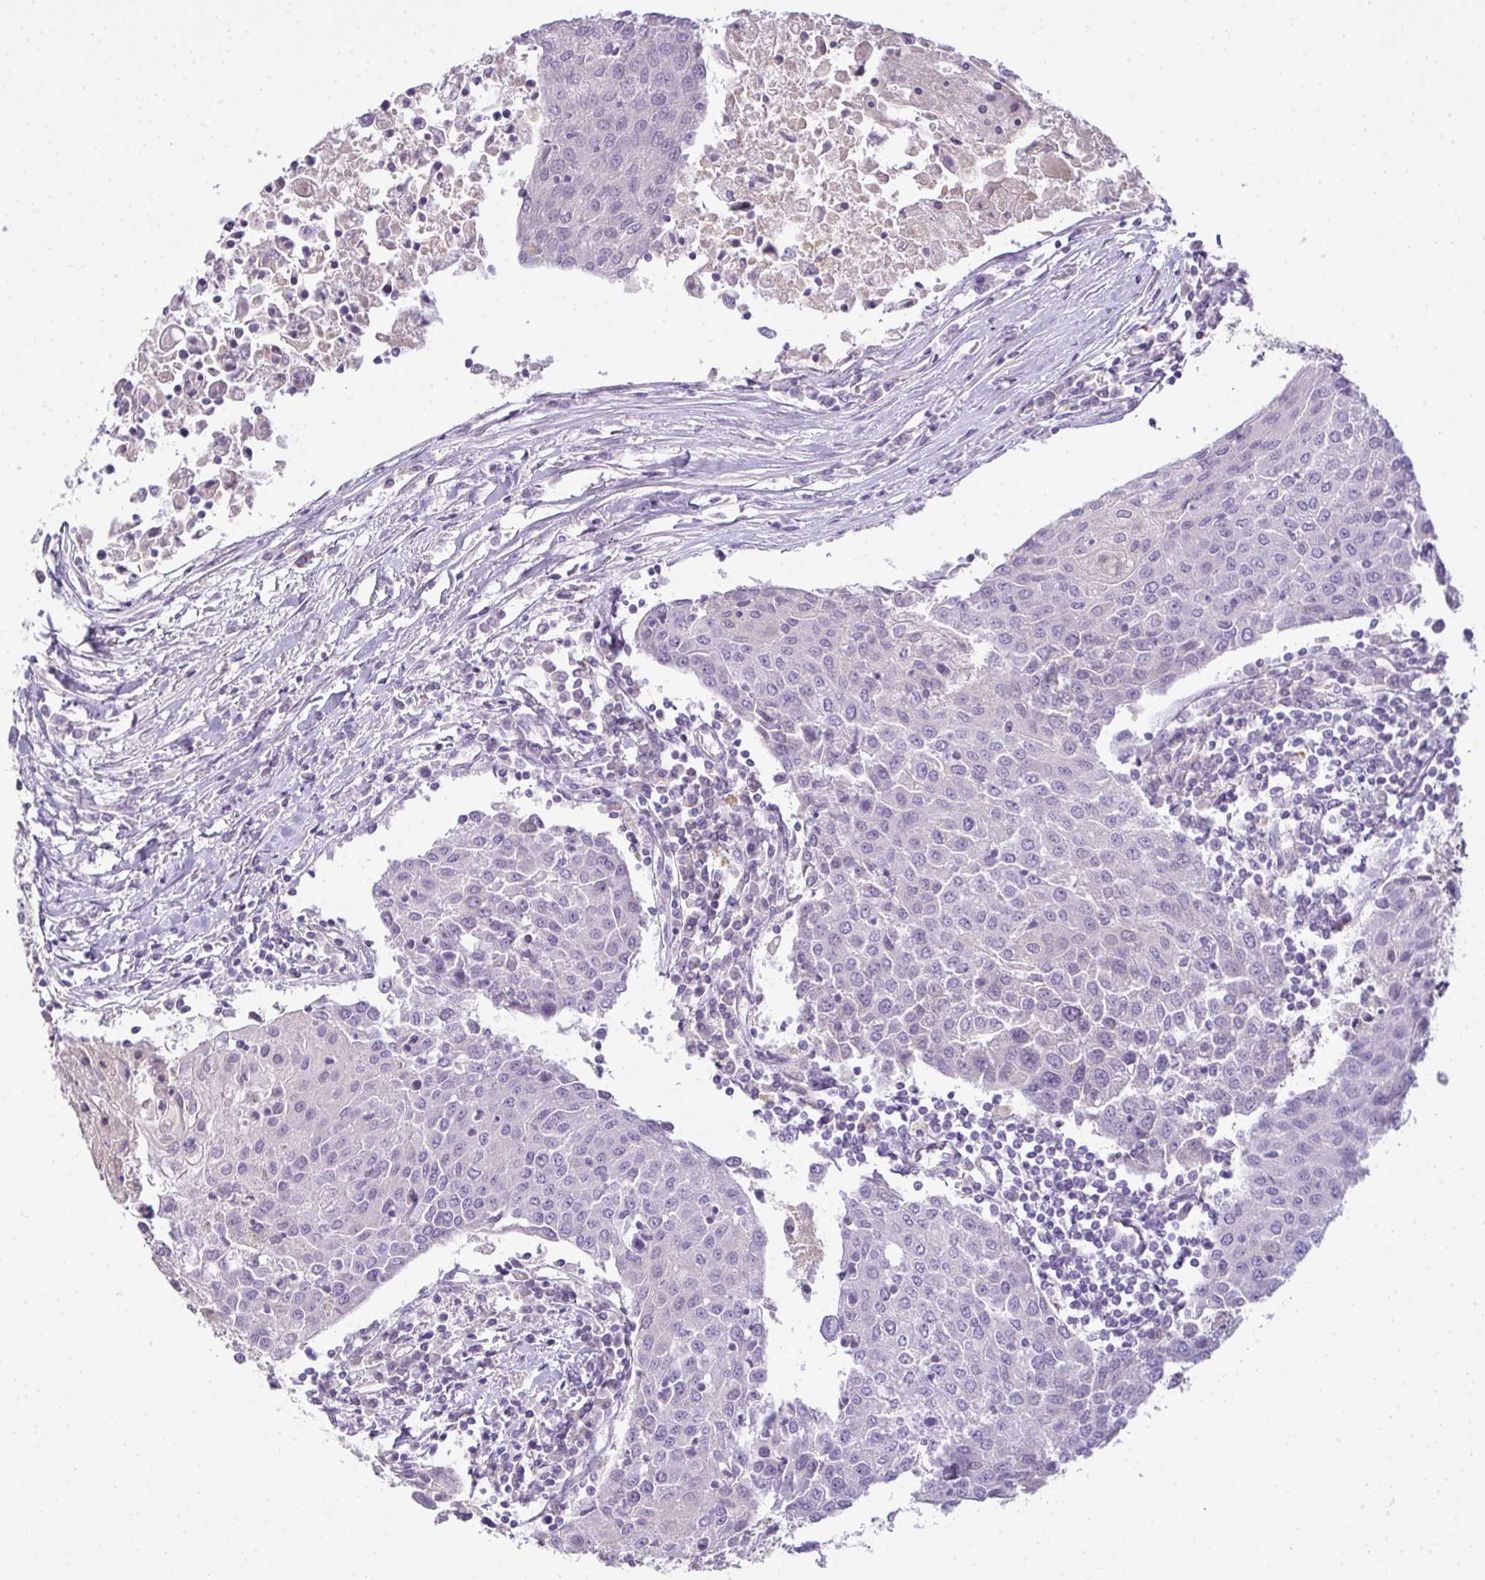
{"staining": {"intensity": "negative", "quantity": "none", "location": "none"}, "tissue": "urothelial cancer", "cell_type": "Tumor cells", "image_type": "cancer", "snomed": [{"axis": "morphology", "description": "Urothelial carcinoma, High grade"}, {"axis": "topography", "description": "Urinary bladder"}], "caption": "Immunohistochemical staining of human urothelial cancer demonstrates no significant staining in tumor cells.", "gene": "CMPK1", "patient": {"sex": "female", "age": 85}}